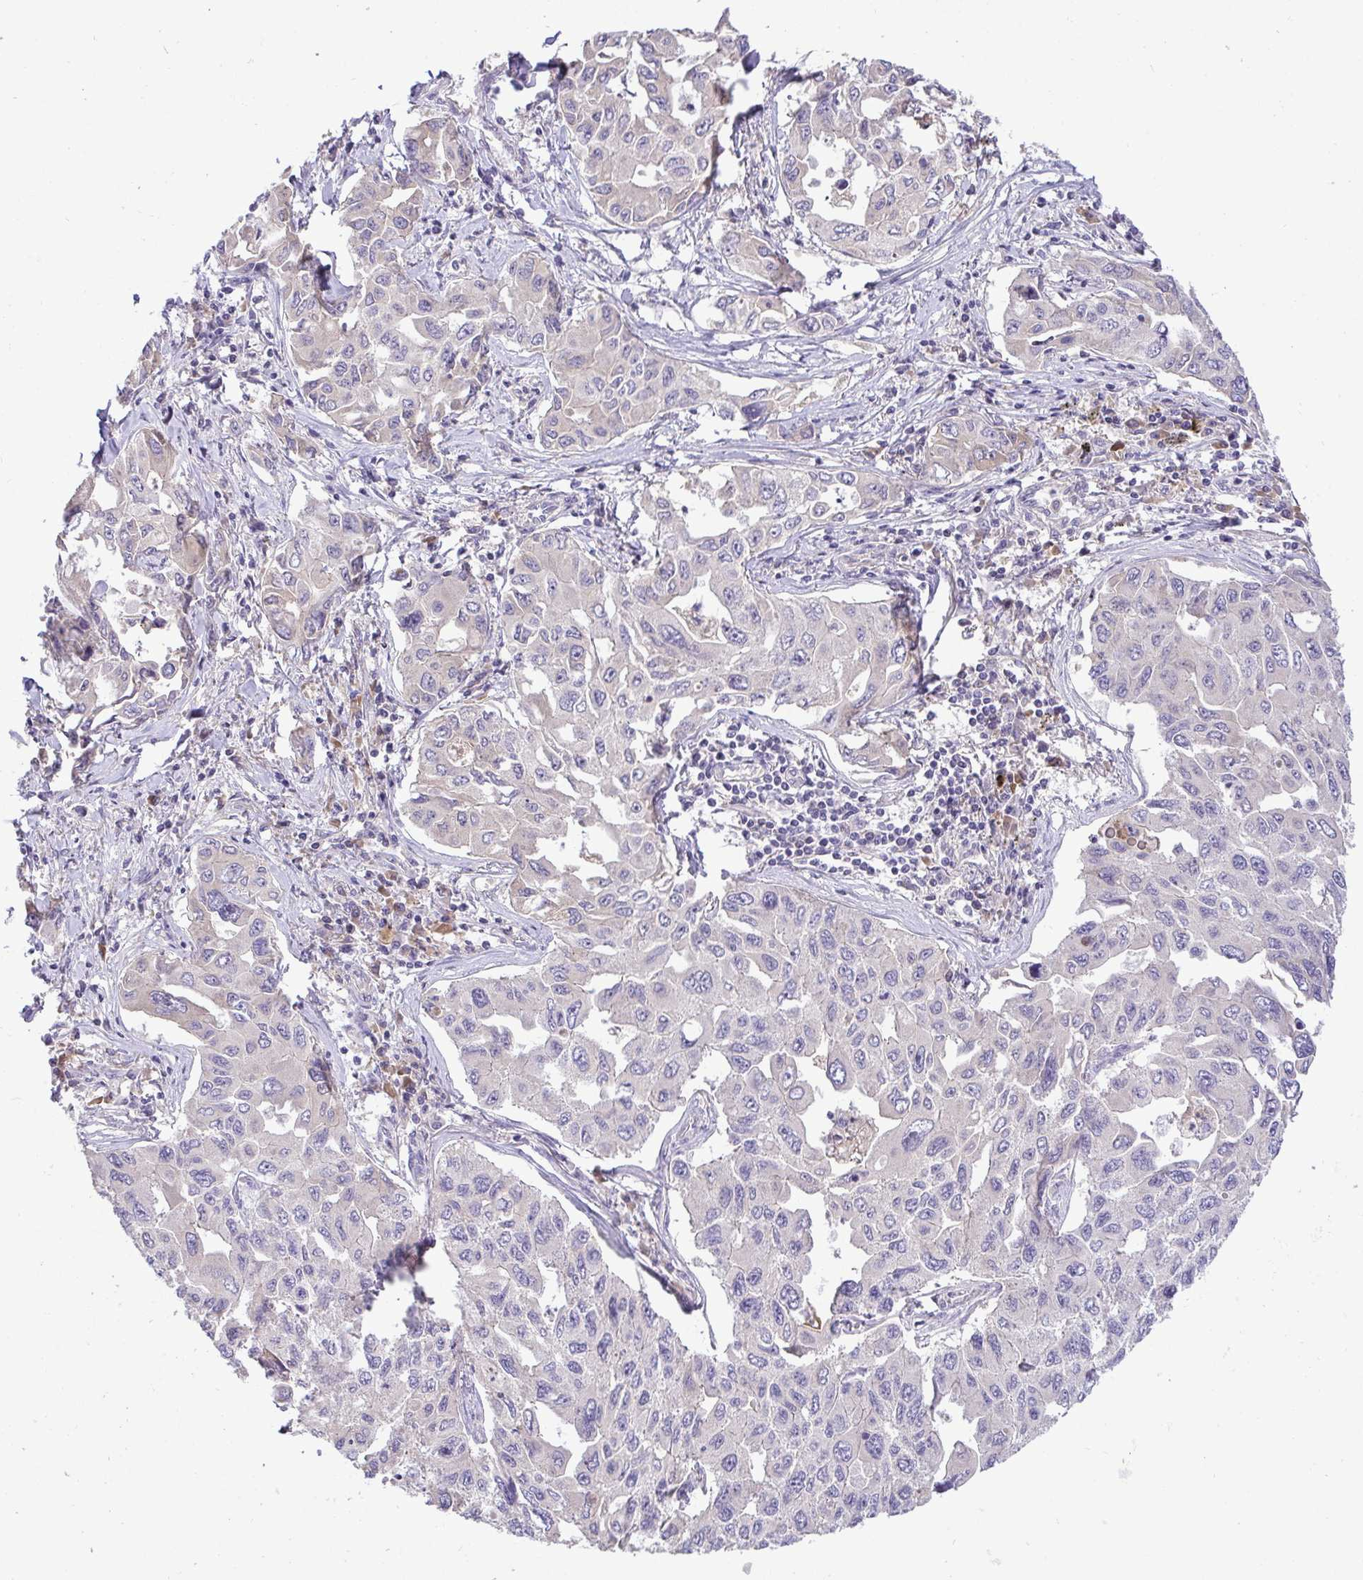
{"staining": {"intensity": "negative", "quantity": "none", "location": "none"}, "tissue": "lung cancer", "cell_type": "Tumor cells", "image_type": "cancer", "snomed": [{"axis": "morphology", "description": "Adenocarcinoma, NOS"}, {"axis": "topography", "description": "Lung"}], "caption": "The micrograph demonstrates no significant staining in tumor cells of lung cancer.", "gene": "ZNF581", "patient": {"sex": "male", "age": 64}}